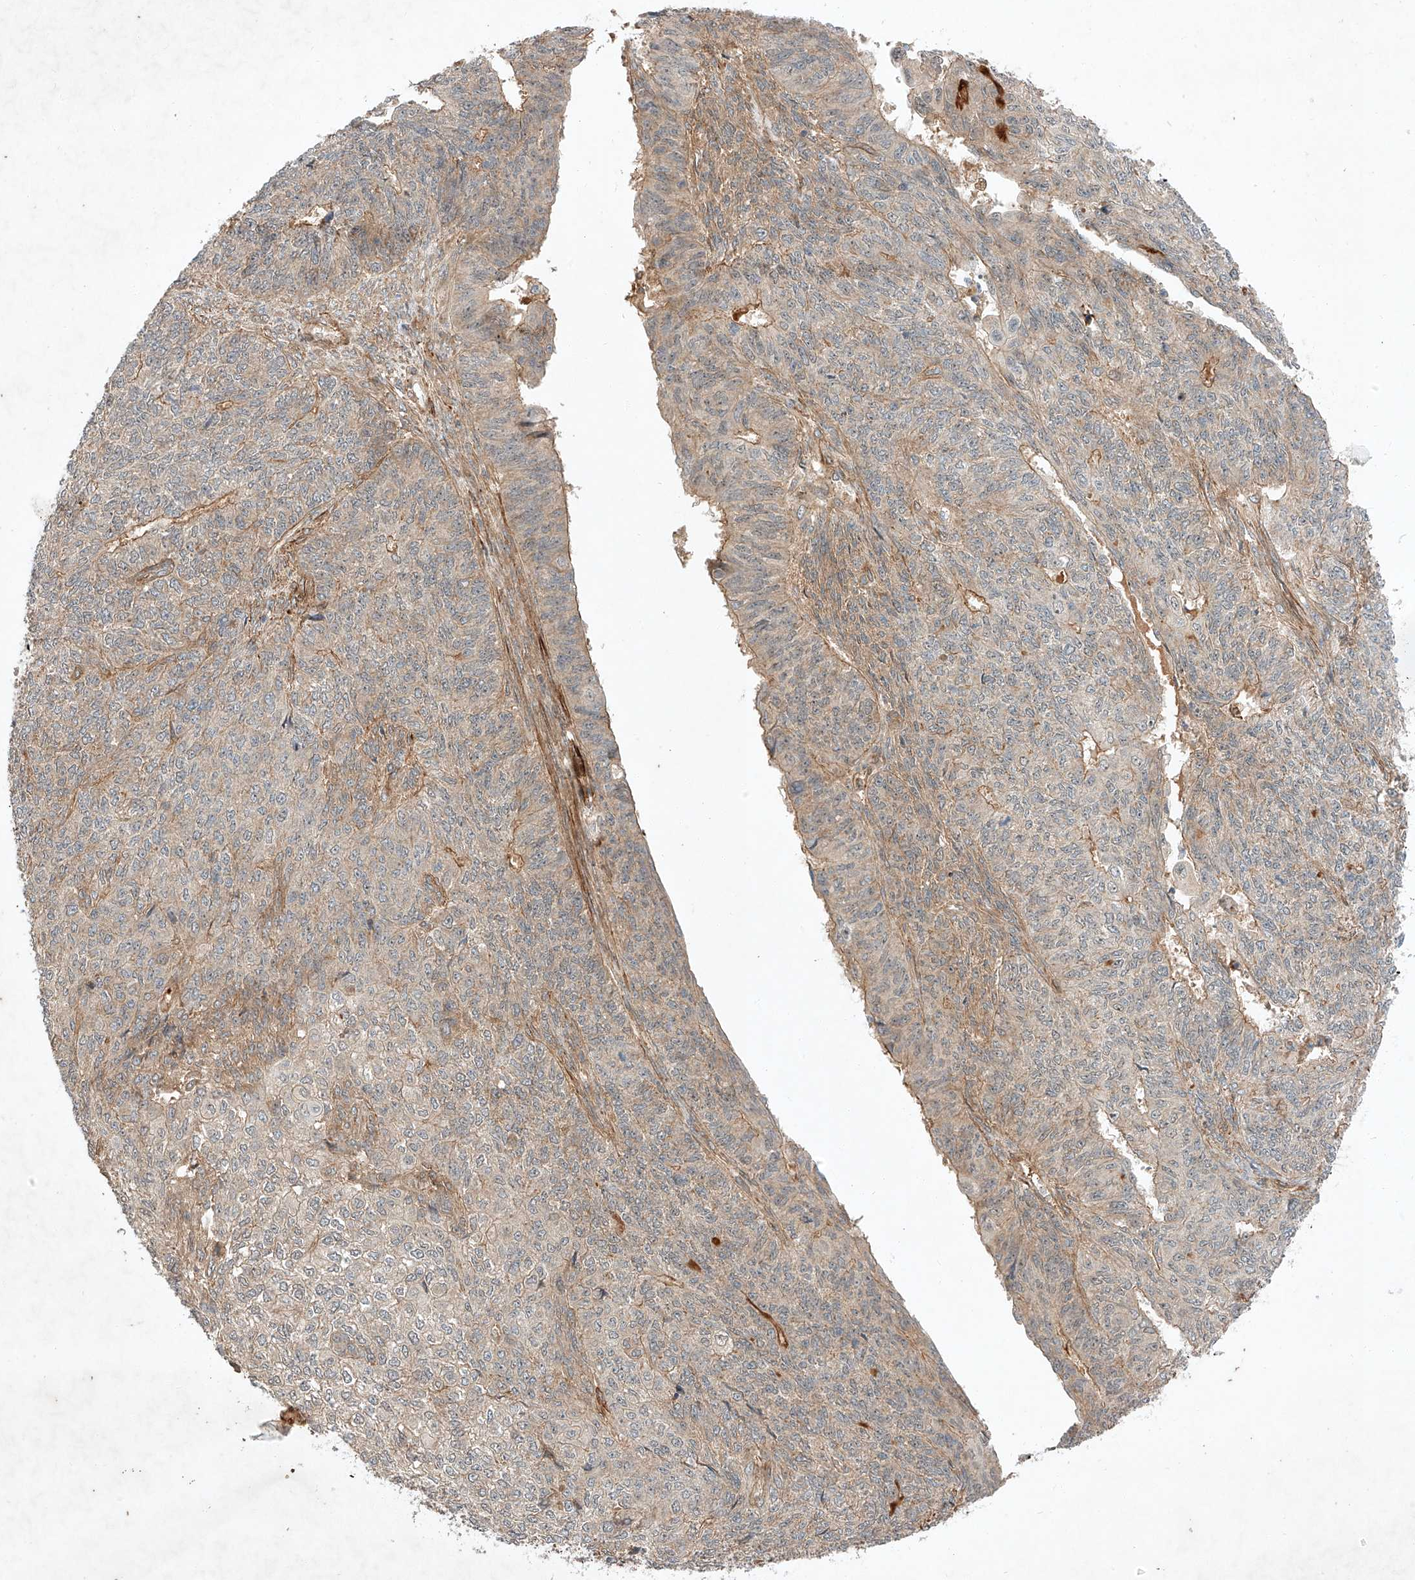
{"staining": {"intensity": "weak", "quantity": "25%-75%", "location": "cytoplasmic/membranous"}, "tissue": "endometrial cancer", "cell_type": "Tumor cells", "image_type": "cancer", "snomed": [{"axis": "morphology", "description": "Adenocarcinoma, NOS"}, {"axis": "topography", "description": "Endometrium"}], "caption": "High-magnification brightfield microscopy of endometrial adenocarcinoma stained with DAB (brown) and counterstained with hematoxylin (blue). tumor cells exhibit weak cytoplasmic/membranous expression is identified in approximately25%-75% of cells. The protein is stained brown, and the nuclei are stained in blue (DAB IHC with brightfield microscopy, high magnification).", "gene": "ARHGAP33", "patient": {"sex": "female", "age": 32}}